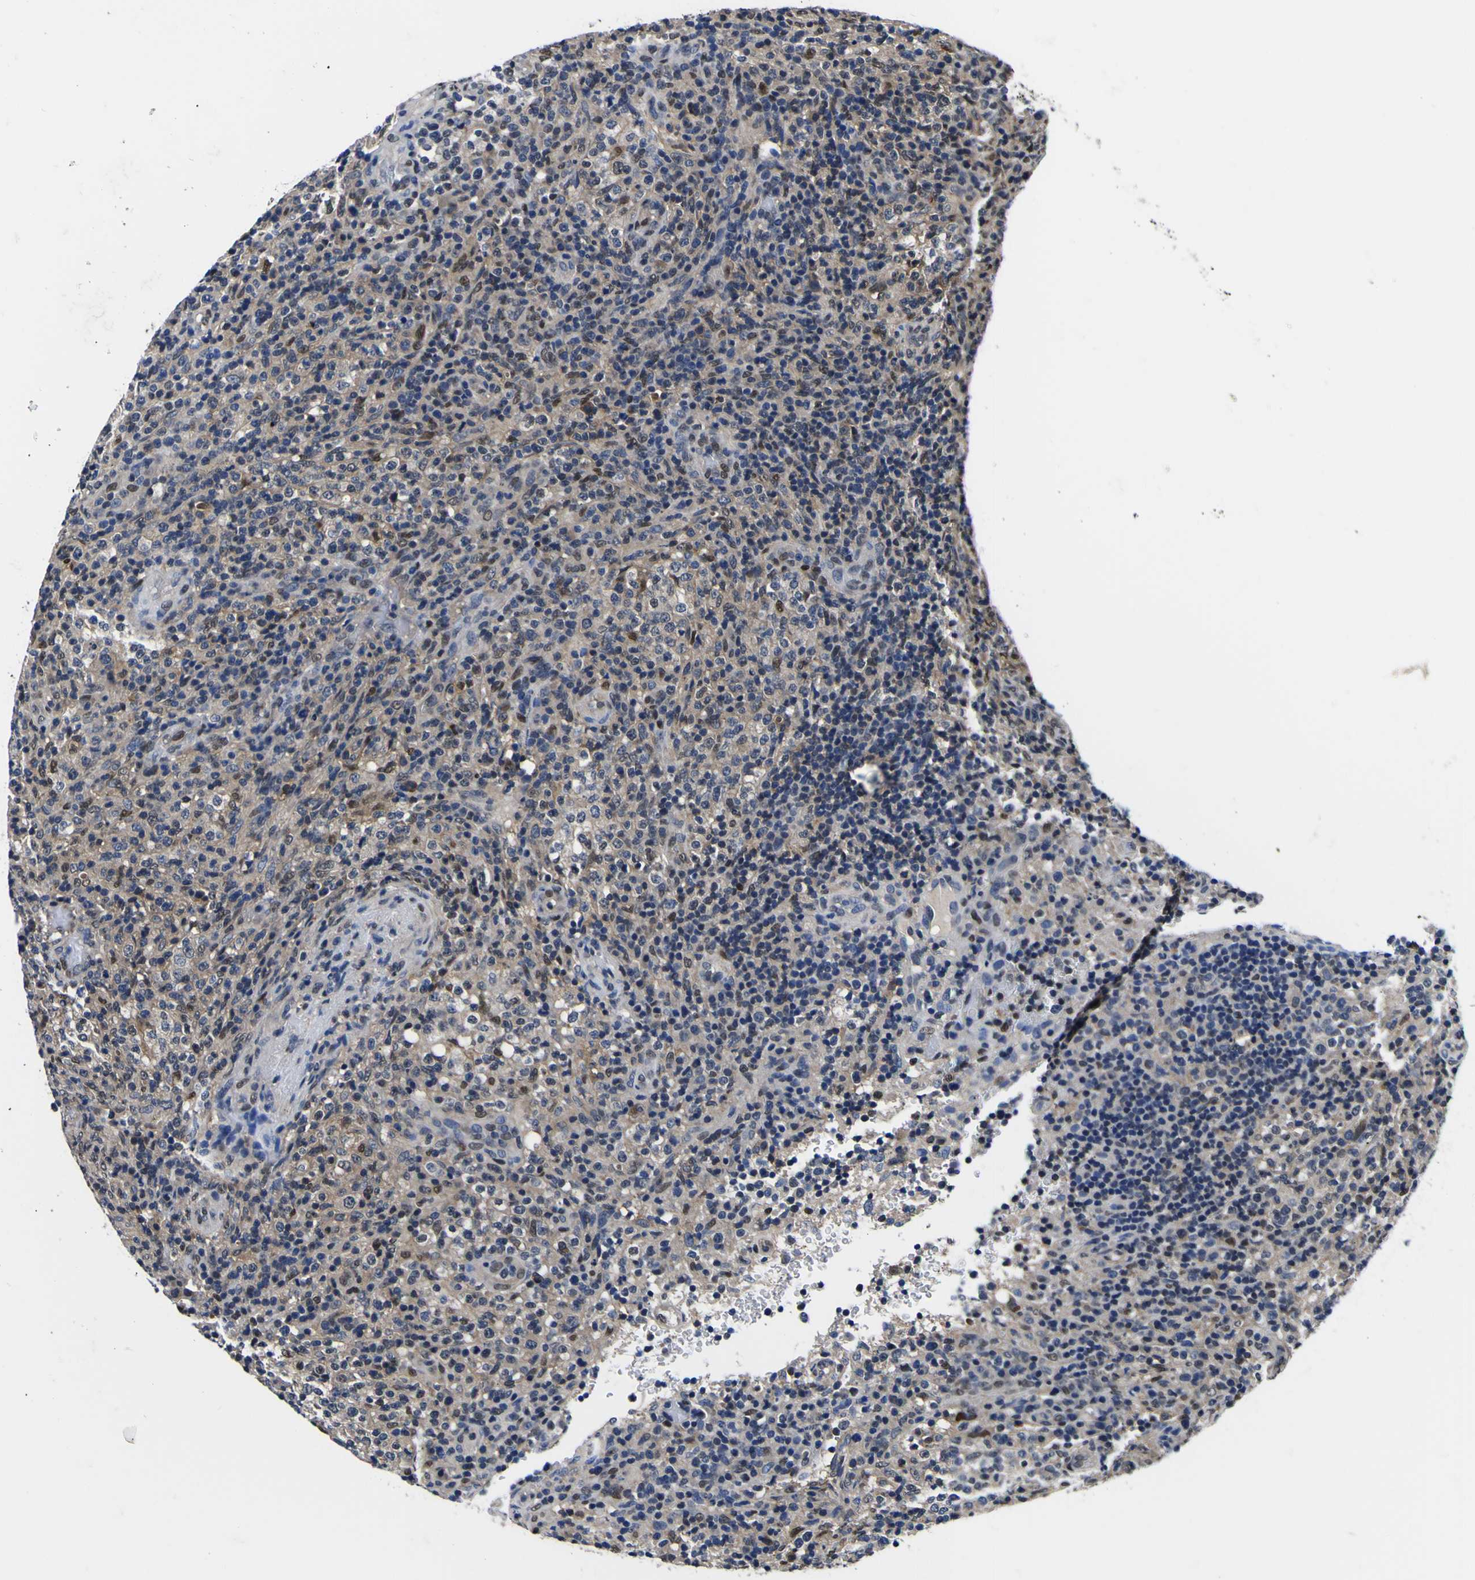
{"staining": {"intensity": "weak", "quantity": "<25%", "location": "cytoplasmic/membranous,nuclear"}, "tissue": "lymphoma", "cell_type": "Tumor cells", "image_type": "cancer", "snomed": [{"axis": "morphology", "description": "Malignant lymphoma, non-Hodgkin's type, High grade"}, {"axis": "topography", "description": "Lymph node"}], "caption": "This is an immunohistochemistry photomicrograph of lymphoma. There is no staining in tumor cells.", "gene": "FAM110B", "patient": {"sex": "female", "age": 76}}